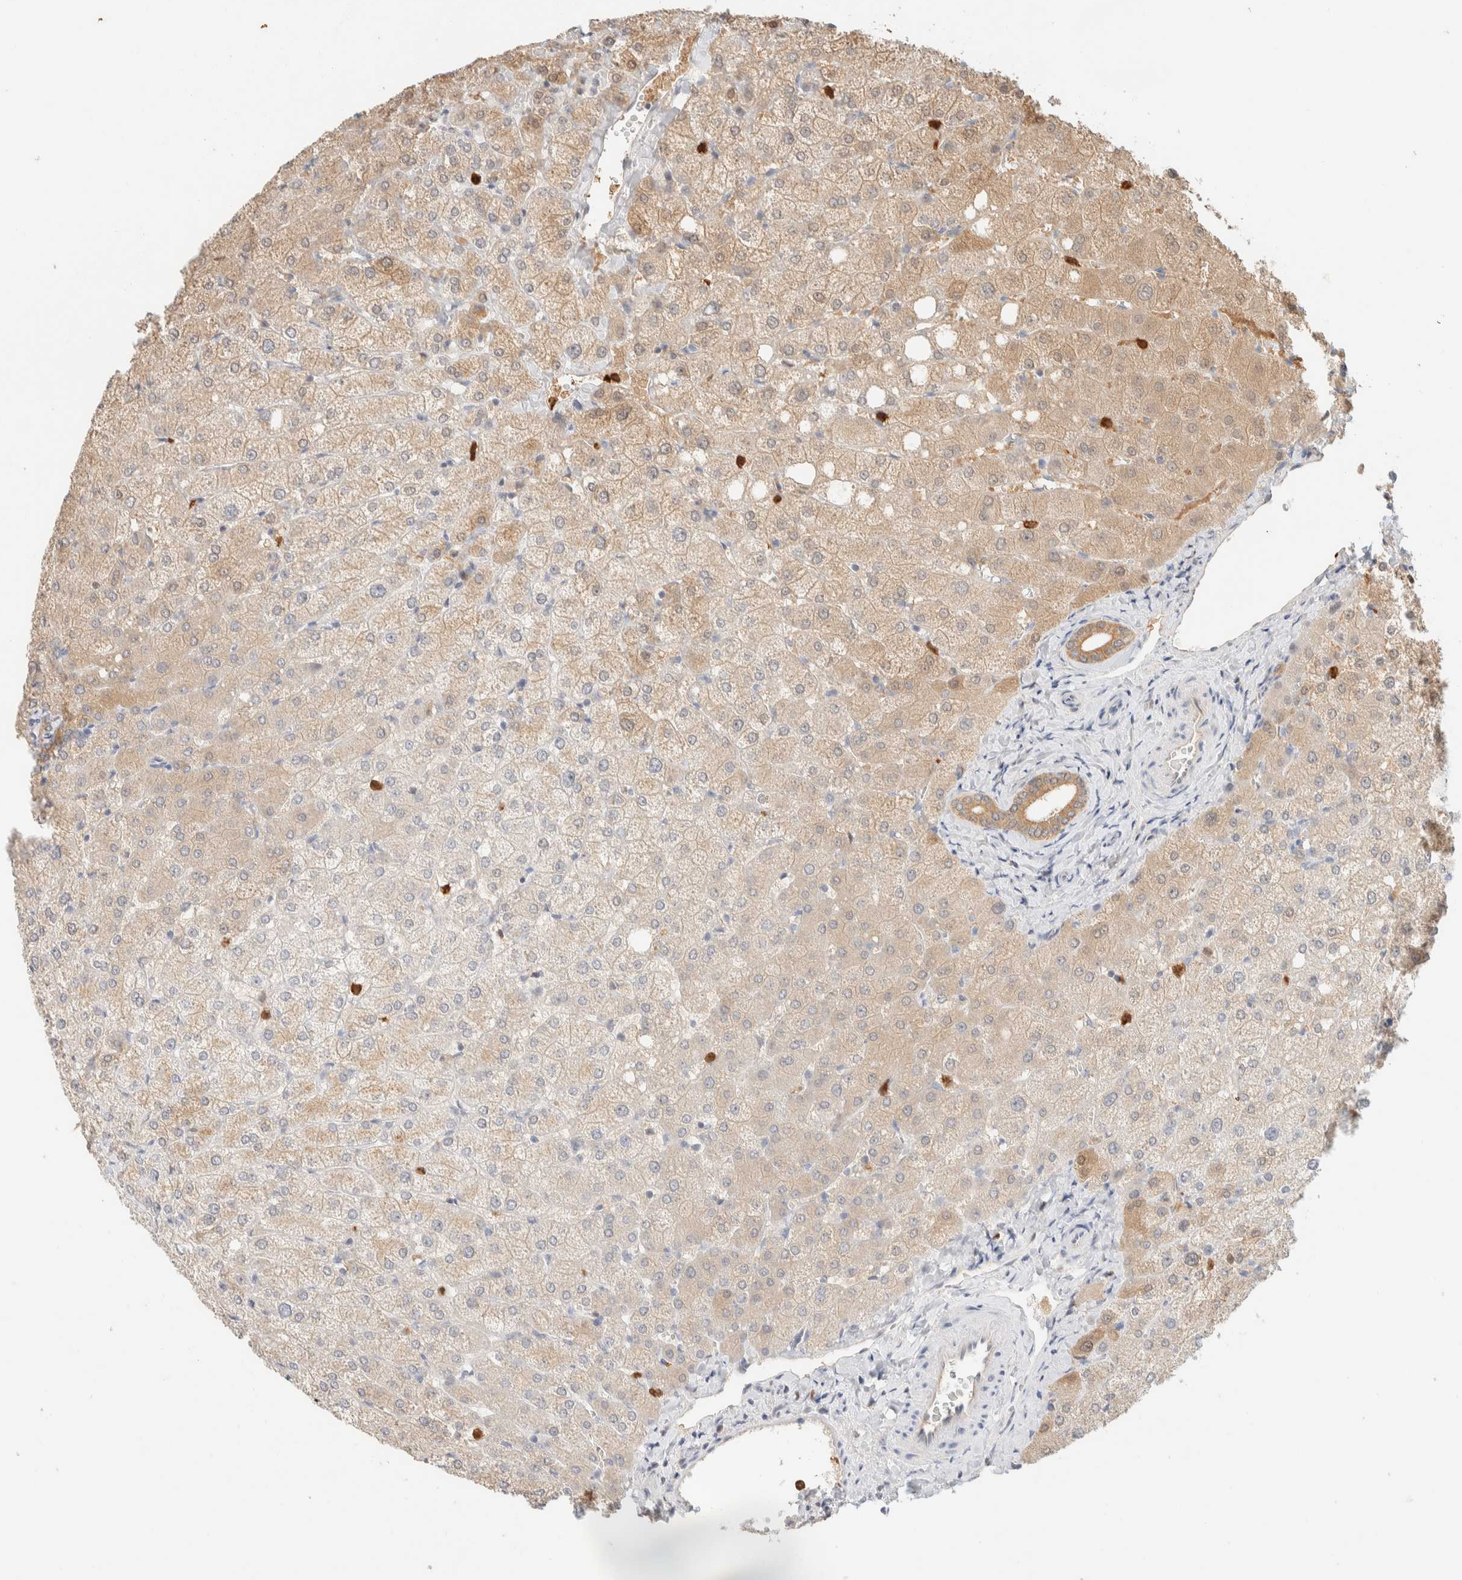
{"staining": {"intensity": "moderate", "quantity": "25%-75%", "location": "cytoplasmic/membranous"}, "tissue": "liver", "cell_type": "Cholangiocytes", "image_type": "normal", "snomed": [{"axis": "morphology", "description": "Normal tissue, NOS"}, {"axis": "topography", "description": "Liver"}], "caption": "Immunohistochemical staining of benign liver exhibits moderate cytoplasmic/membranous protein positivity in approximately 25%-75% of cholangiocytes.", "gene": "SETD4", "patient": {"sex": "female", "age": 54}}